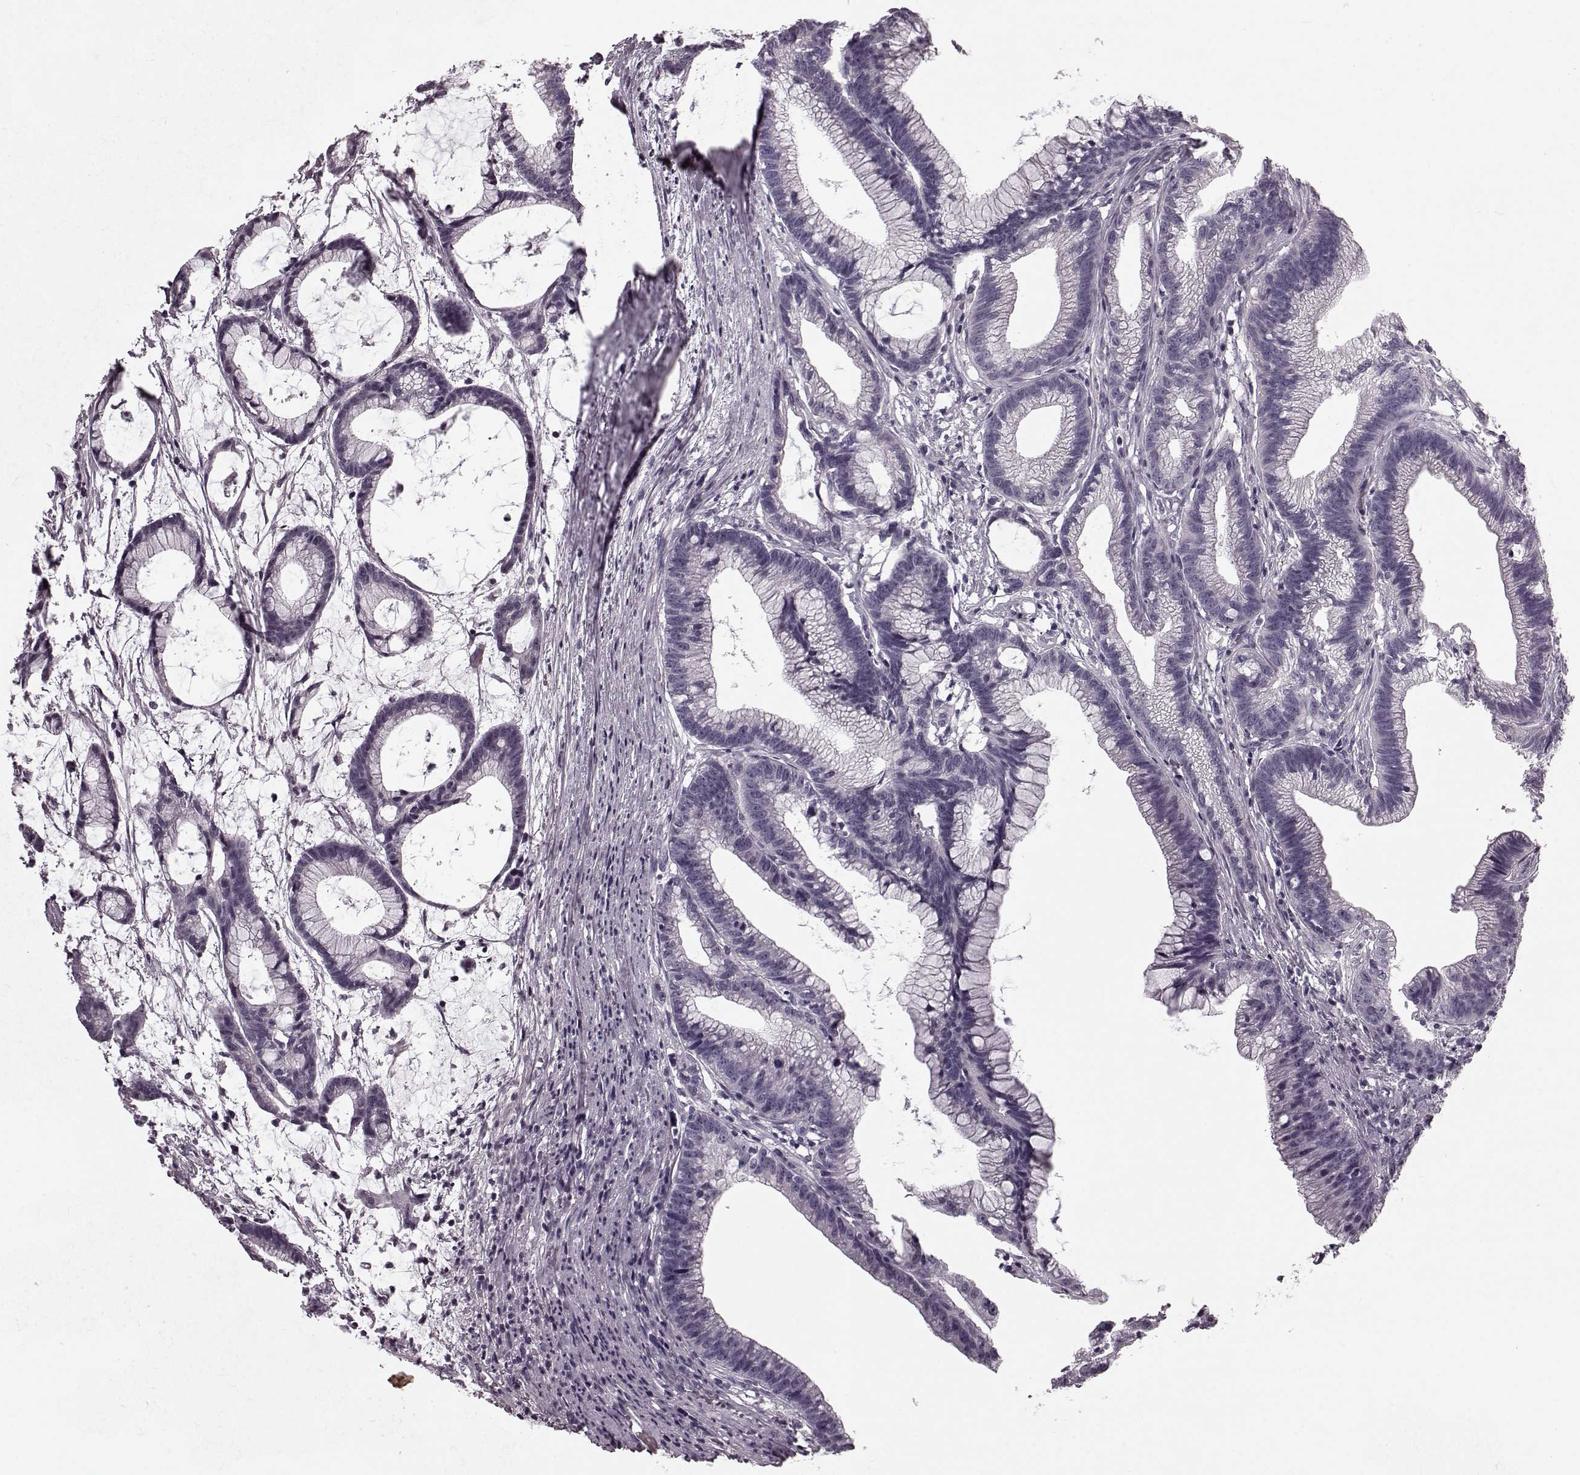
{"staining": {"intensity": "negative", "quantity": "none", "location": "none"}, "tissue": "colorectal cancer", "cell_type": "Tumor cells", "image_type": "cancer", "snomed": [{"axis": "morphology", "description": "Adenocarcinoma, NOS"}, {"axis": "topography", "description": "Colon"}], "caption": "This is an immunohistochemistry photomicrograph of colorectal cancer (adenocarcinoma). There is no positivity in tumor cells.", "gene": "CST7", "patient": {"sex": "female", "age": 78}}